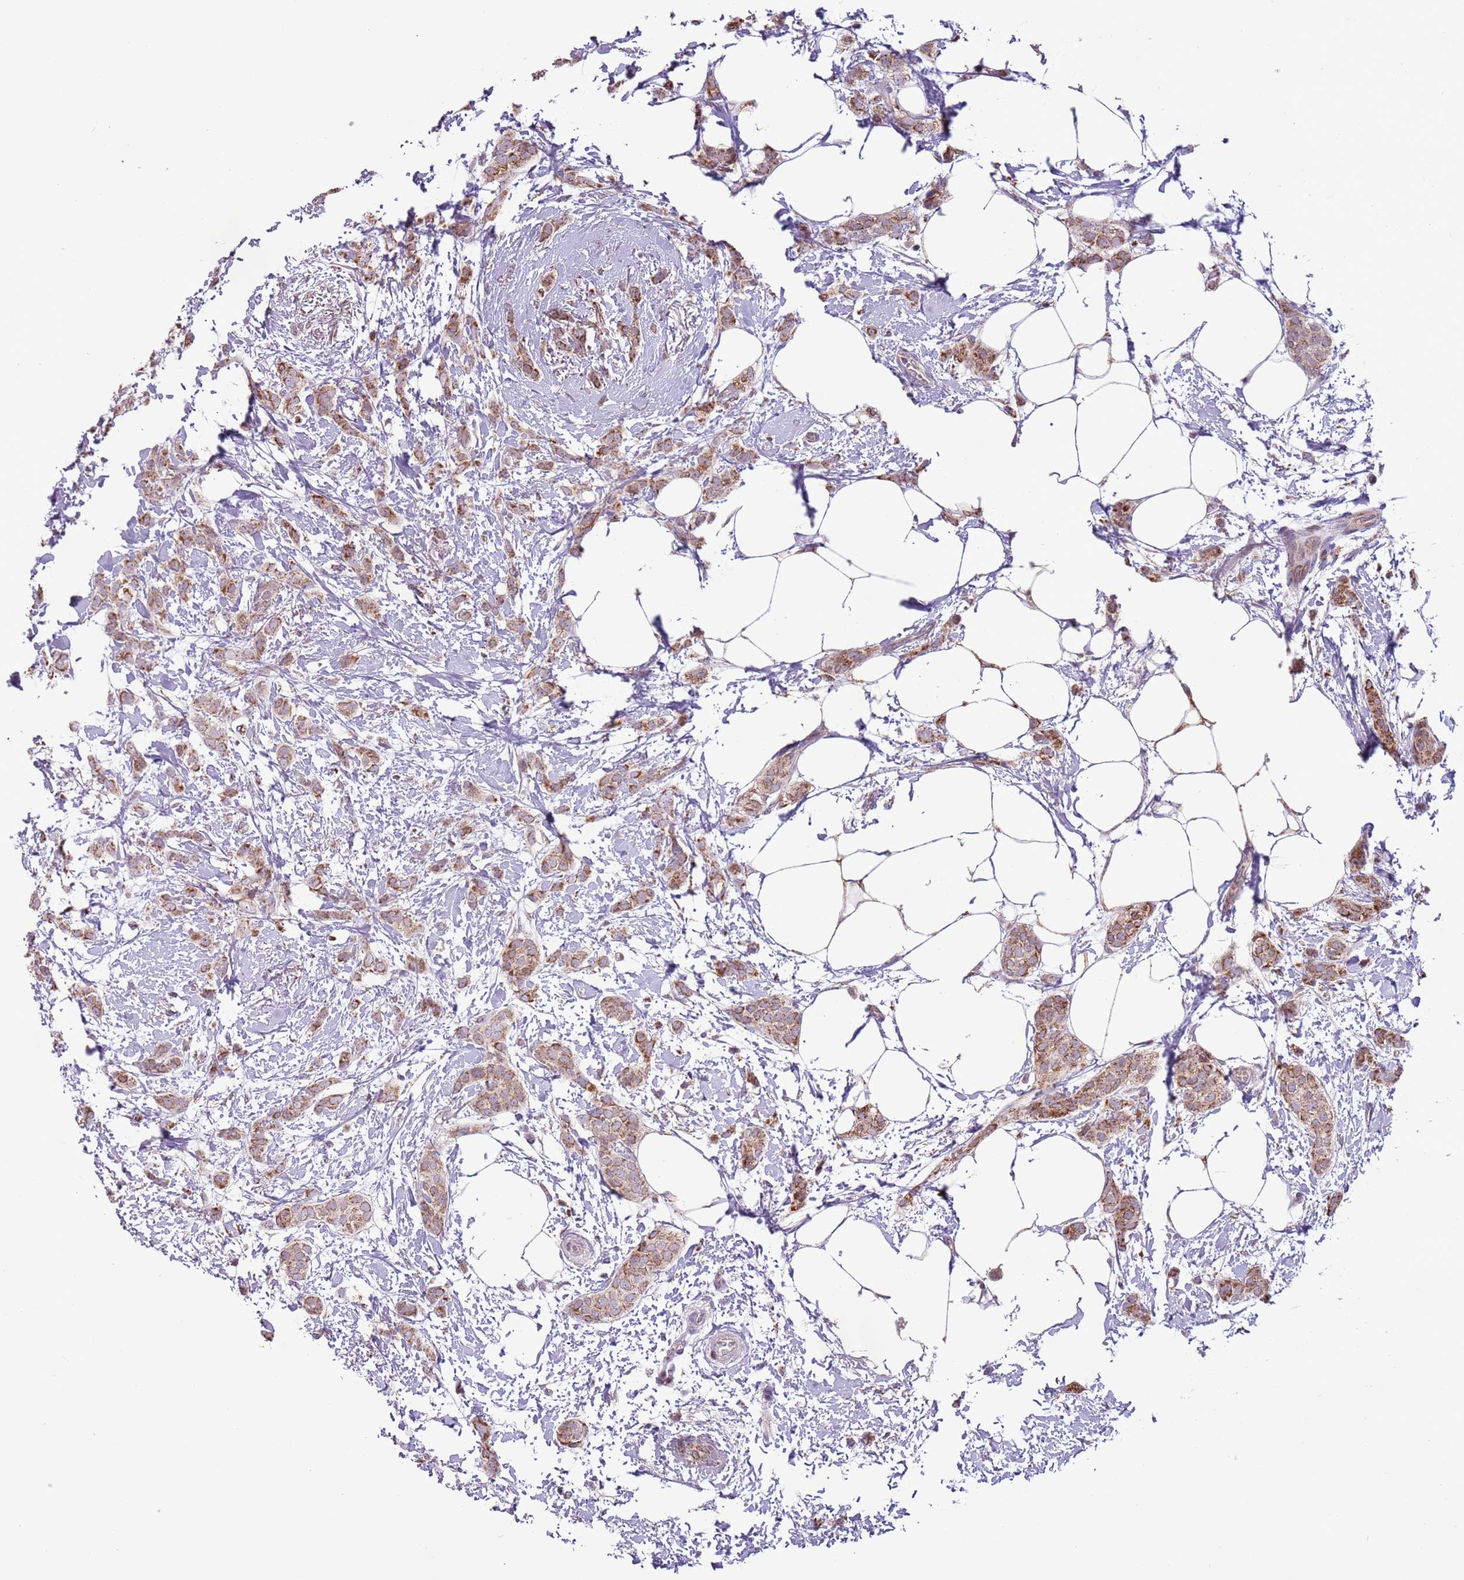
{"staining": {"intensity": "moderate", "quantity": ">75%", "location": "cytoplasmic/membranous"}, "tissue": "breast cancer", "cell_type": "Tumor cells", "image_type": "cancer", "snomed": [{"axis": "morphology", "description": "Duct carcinoma"}, {"axis": "topography", "description": "Breast"}], "caption": "Protein staining shows moderate cytoplasmic/membranous positivity in about >75% of tumor cells in breast intraductal carcinoma.", "gene": "MLLT11", "patient": {"sex": "female", "age": 72}}